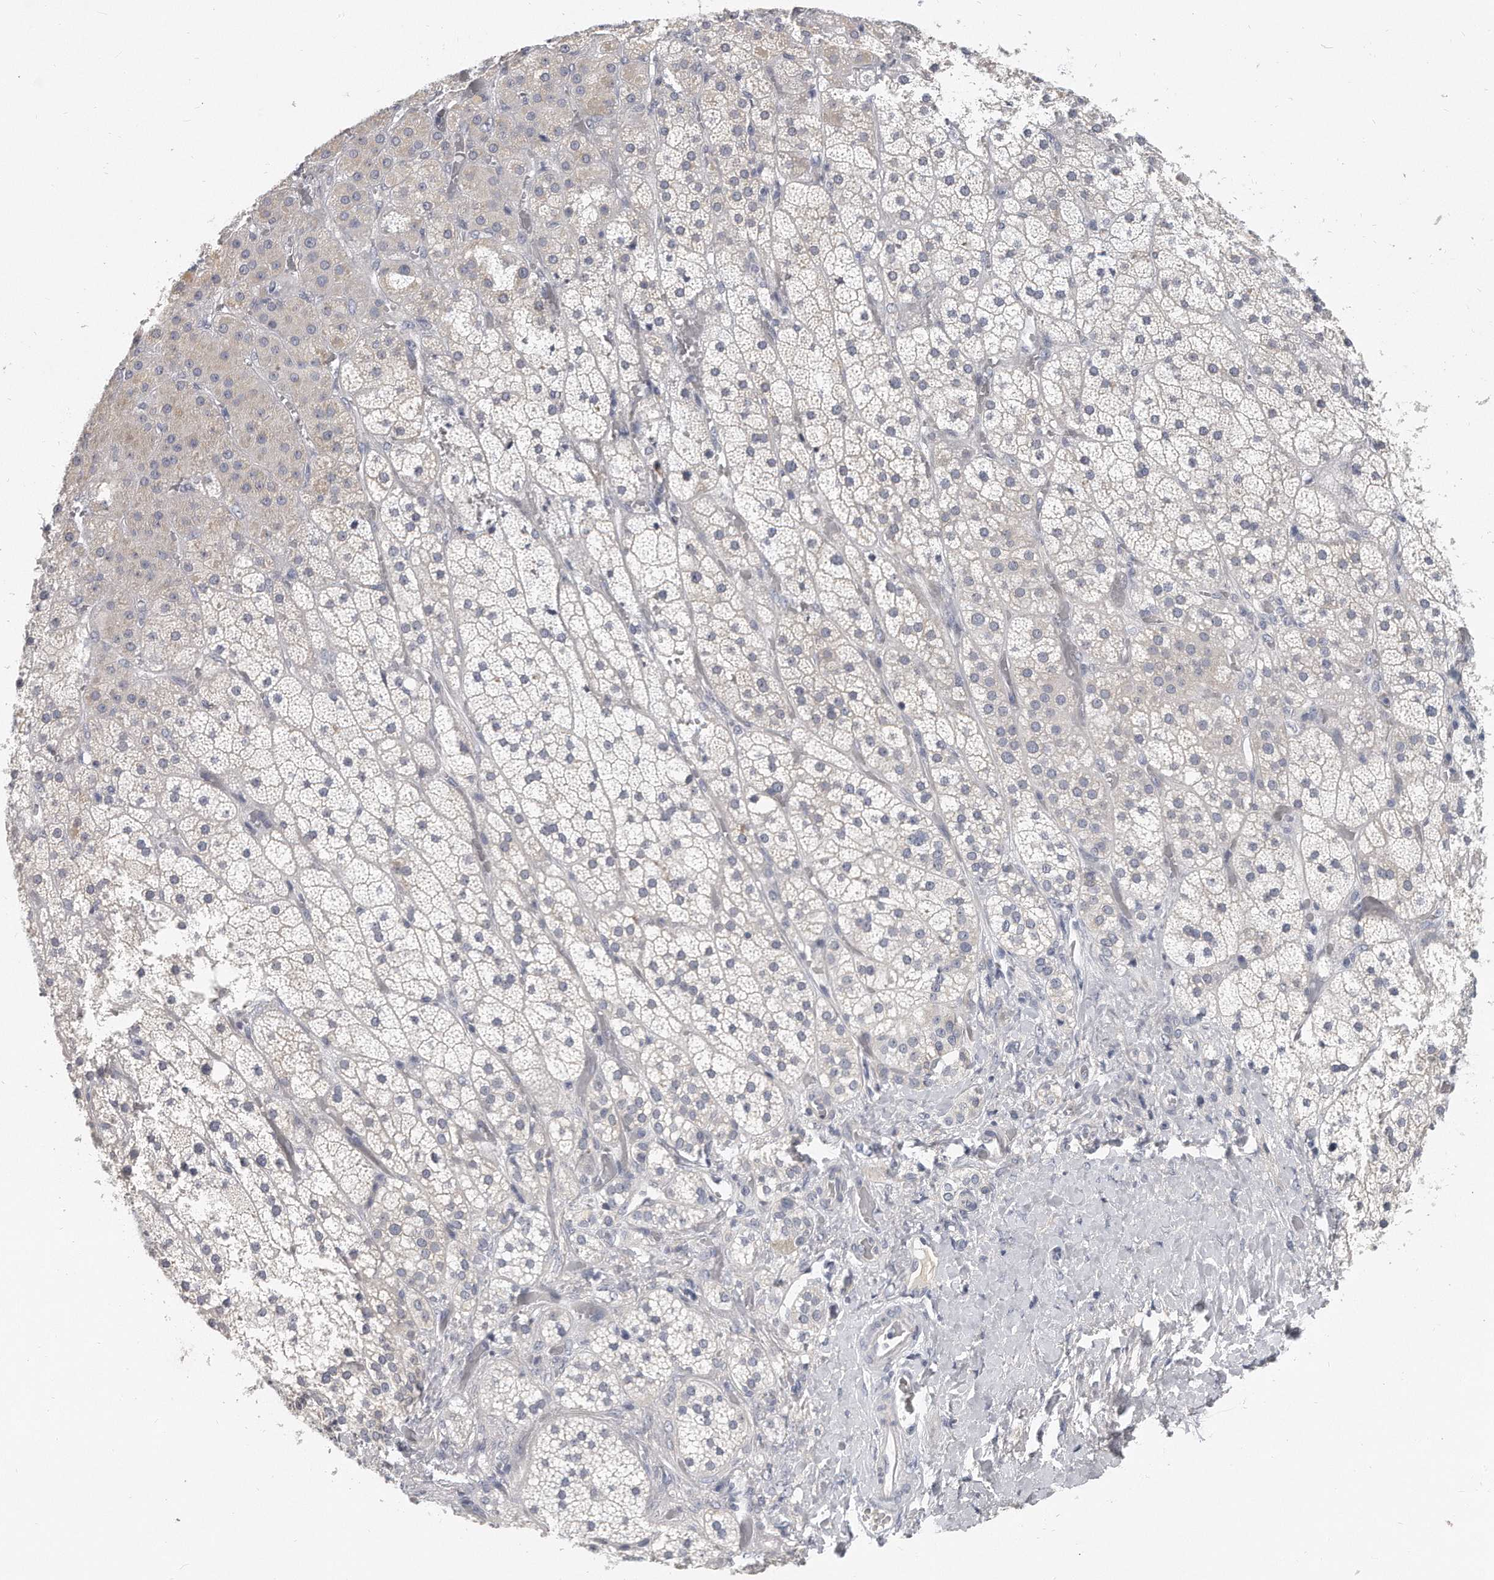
{"staining": {"intensity": "negative", "quantity": "none", "location": "none"}, "tissue": "adrenal gland", "cell_type": "Glandular cells", "image_type": "normal", "snomed": [{"axis": "morphology", "description": "Normal tissue, NOS"}, {"axis": "topography", "description": "Adrenal gland"}], "caption": "Immunohistochemical staining of normal adrenal gland exhibits no significant expression in glandular cells.", "gene": "PLEKHA6", "patient": {"sex": "male", "age": 57}}